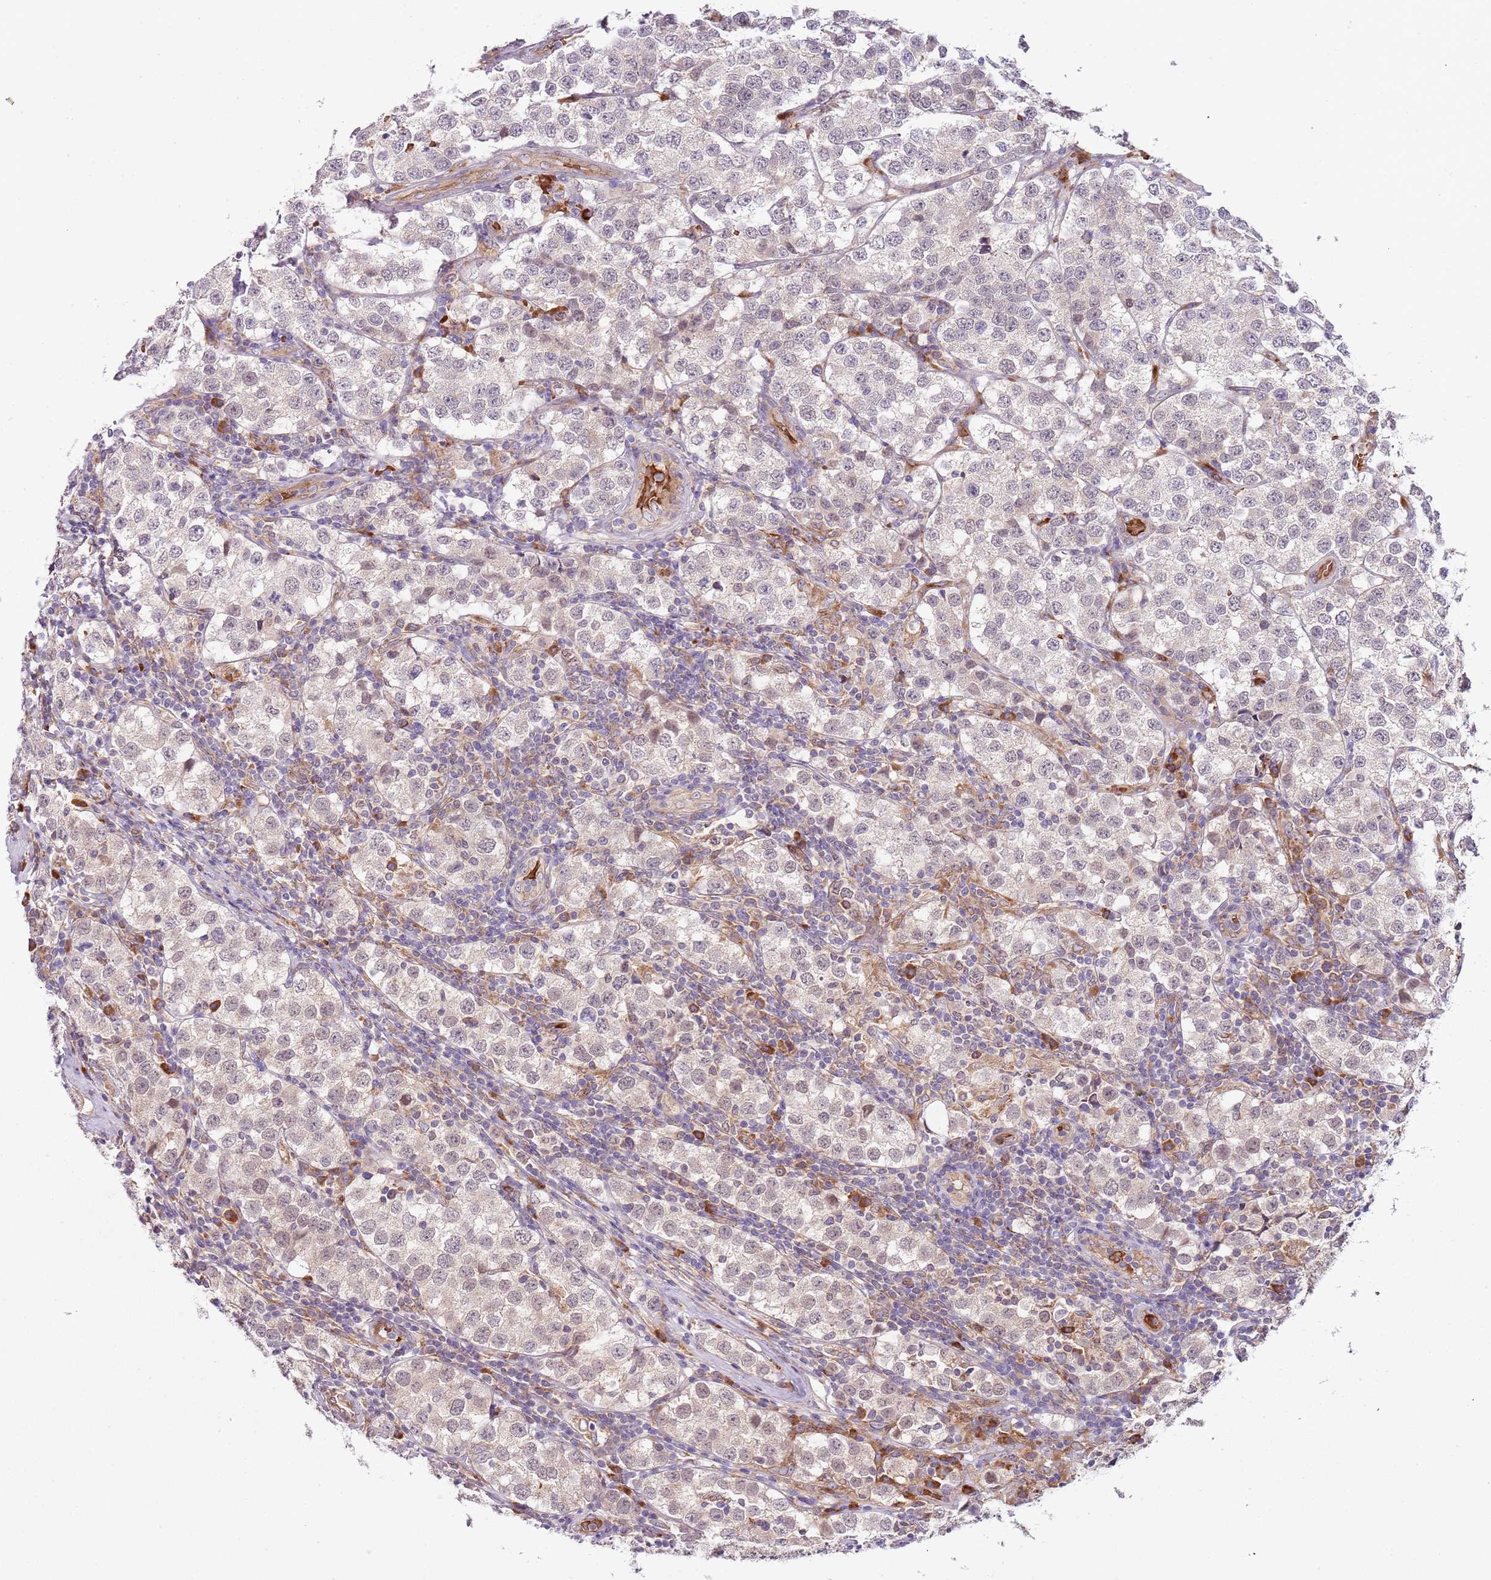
{"staining": {"intensity": "negative", "quantity": "none", "location": "none"}, "tissue": "testis cancer", "cell_type": "Tumor cells", "image_type": "cancer", "snomed": [{"axis": "morphology", "description": "Seminoma, NOS"}, {"axis": "topography", "description": "Testis"}], "caption": "The micrograph exhibits no significant staining in tumor cells of testis cancer.", "gene": "VWCE", "patient": {"sex": "male", "age": 34}}